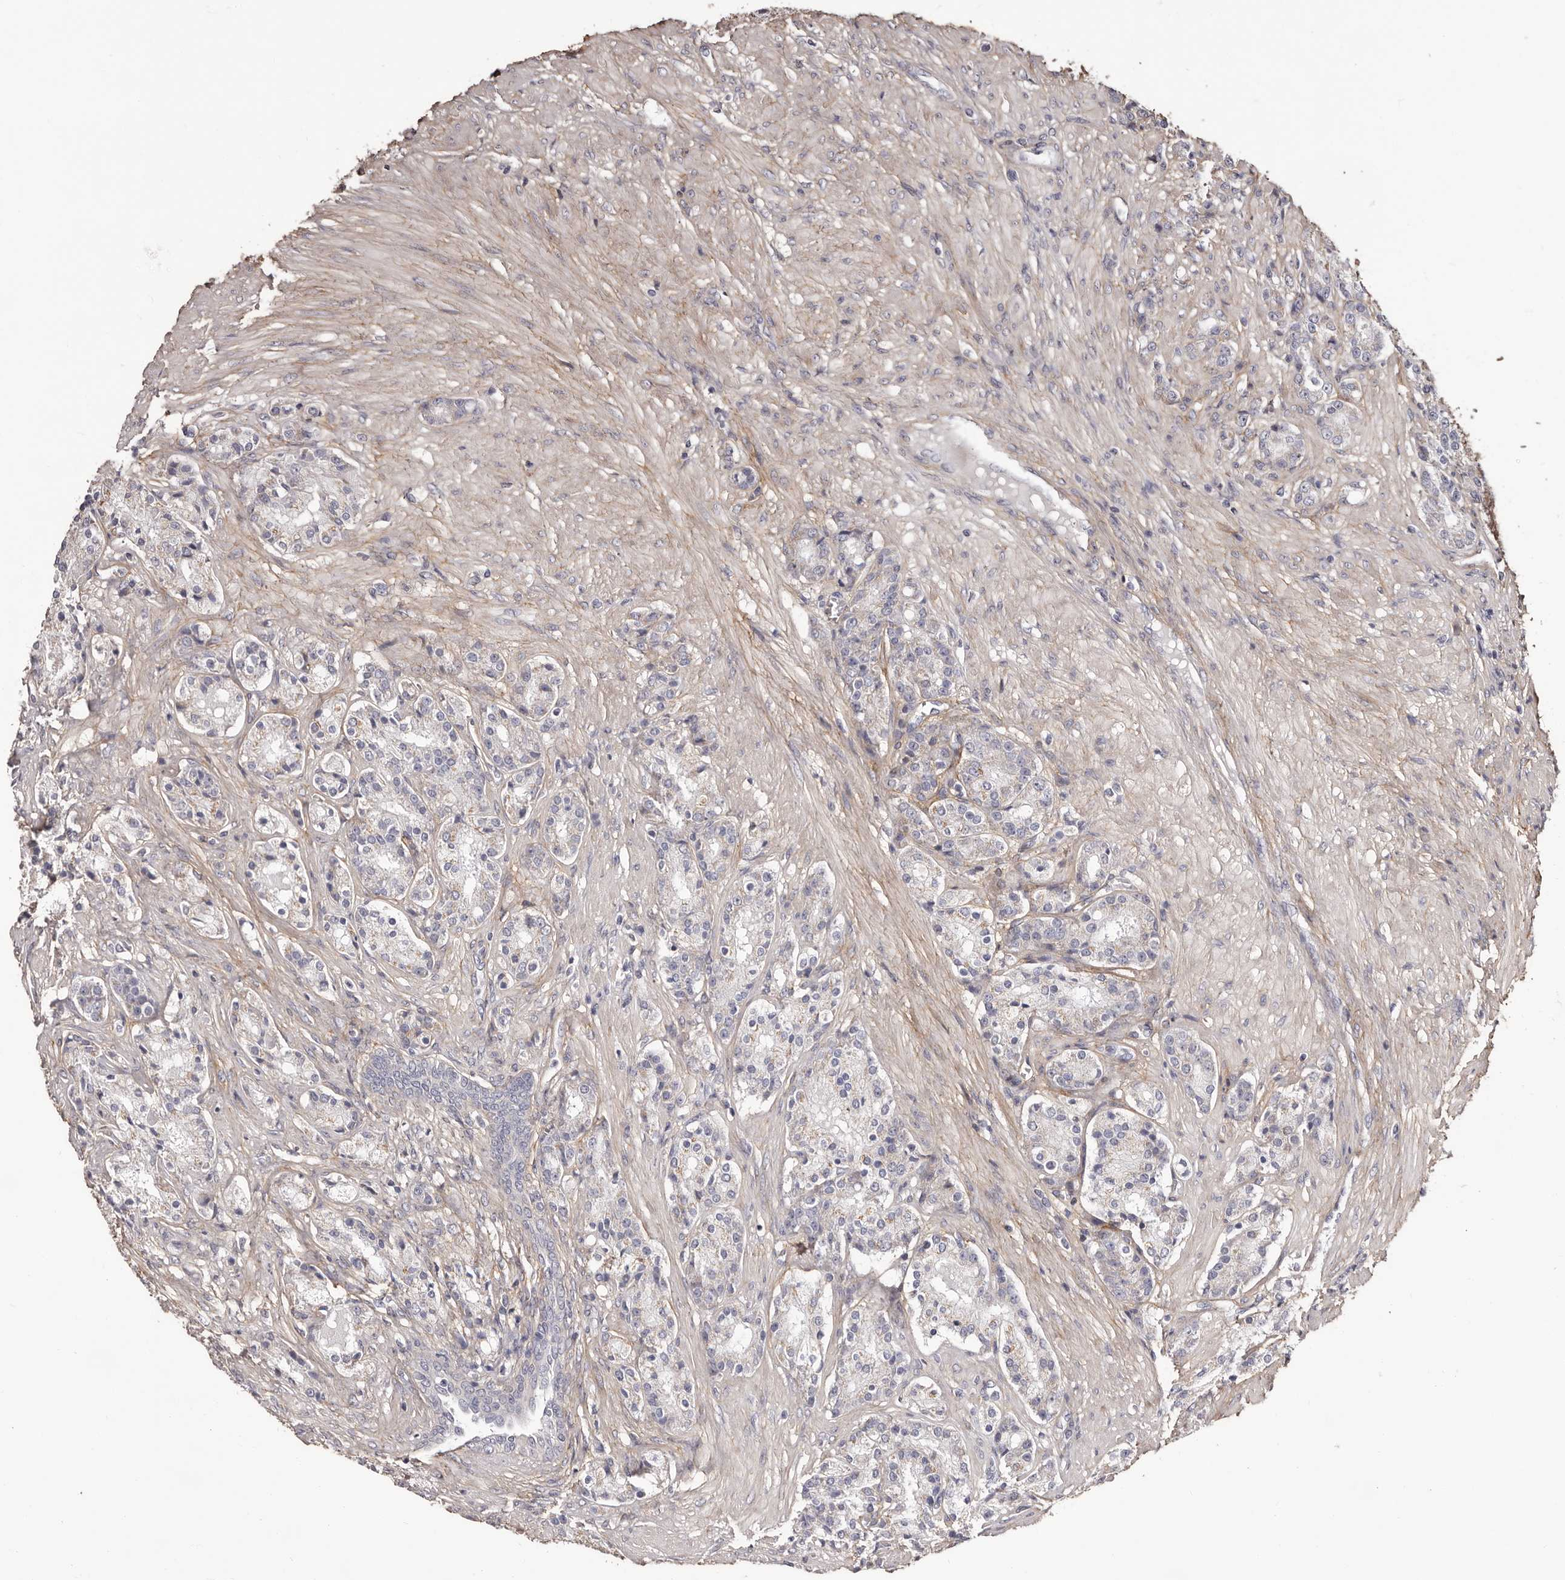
{"staining": {"intensity": "negative", "quantity": "none", "location": "none"}, "tissue": "prostate cancer", "cell_type": "Tumor cells", "image_type": "cancer", "snomed": [{"axis": "morphology", "description": "Adenocarcinoma, High grade"}, {"axis": "topography", "description": "Prostate"}], "caption": "Immunohistochemistry image of prostate high-grade adenocarcinoma stained for a protein (brown), which reveals no positivity in tumor cells.", "gene": "COL6A1", "patient": {"sex": "male", "age": 60}}